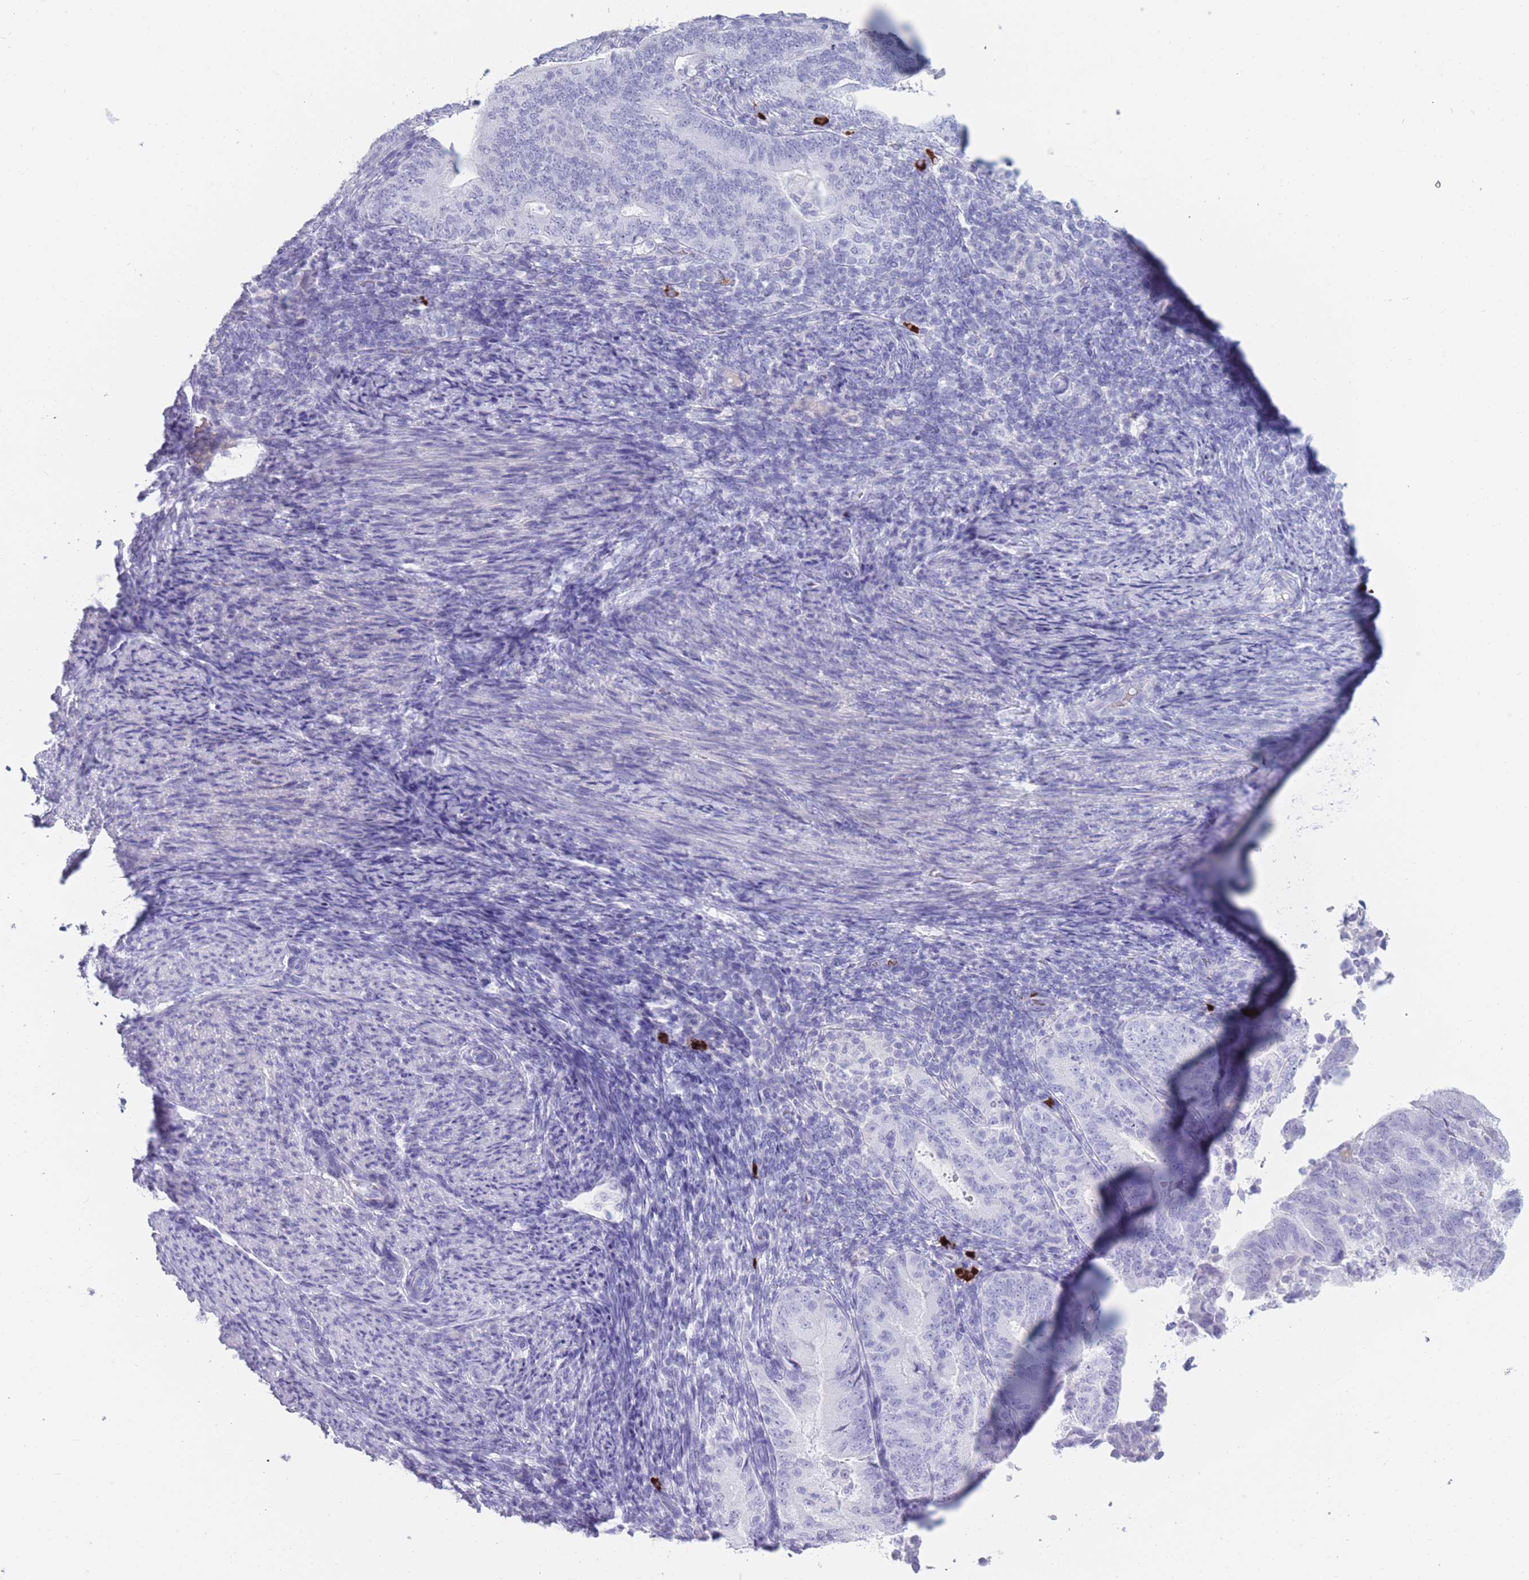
{"staining": {"intensity": "negative", "quantity": "none", "location": "none"}, "tissue": "endometrial cancer", "cell_type": "Tumor cells", "image_type": "cancer", "snomed": [{"axis": "morphology", "description": "Adenocarcinoma, NOS"}, {"axis": "topography", "description": "Endometrium"}], "caption": "There is no significant positivity in tumor cells of endometrial cancer (adenocarcinoma).", "gene": "TNFSF11", "patient": {"sex": "female", "age": 70}}